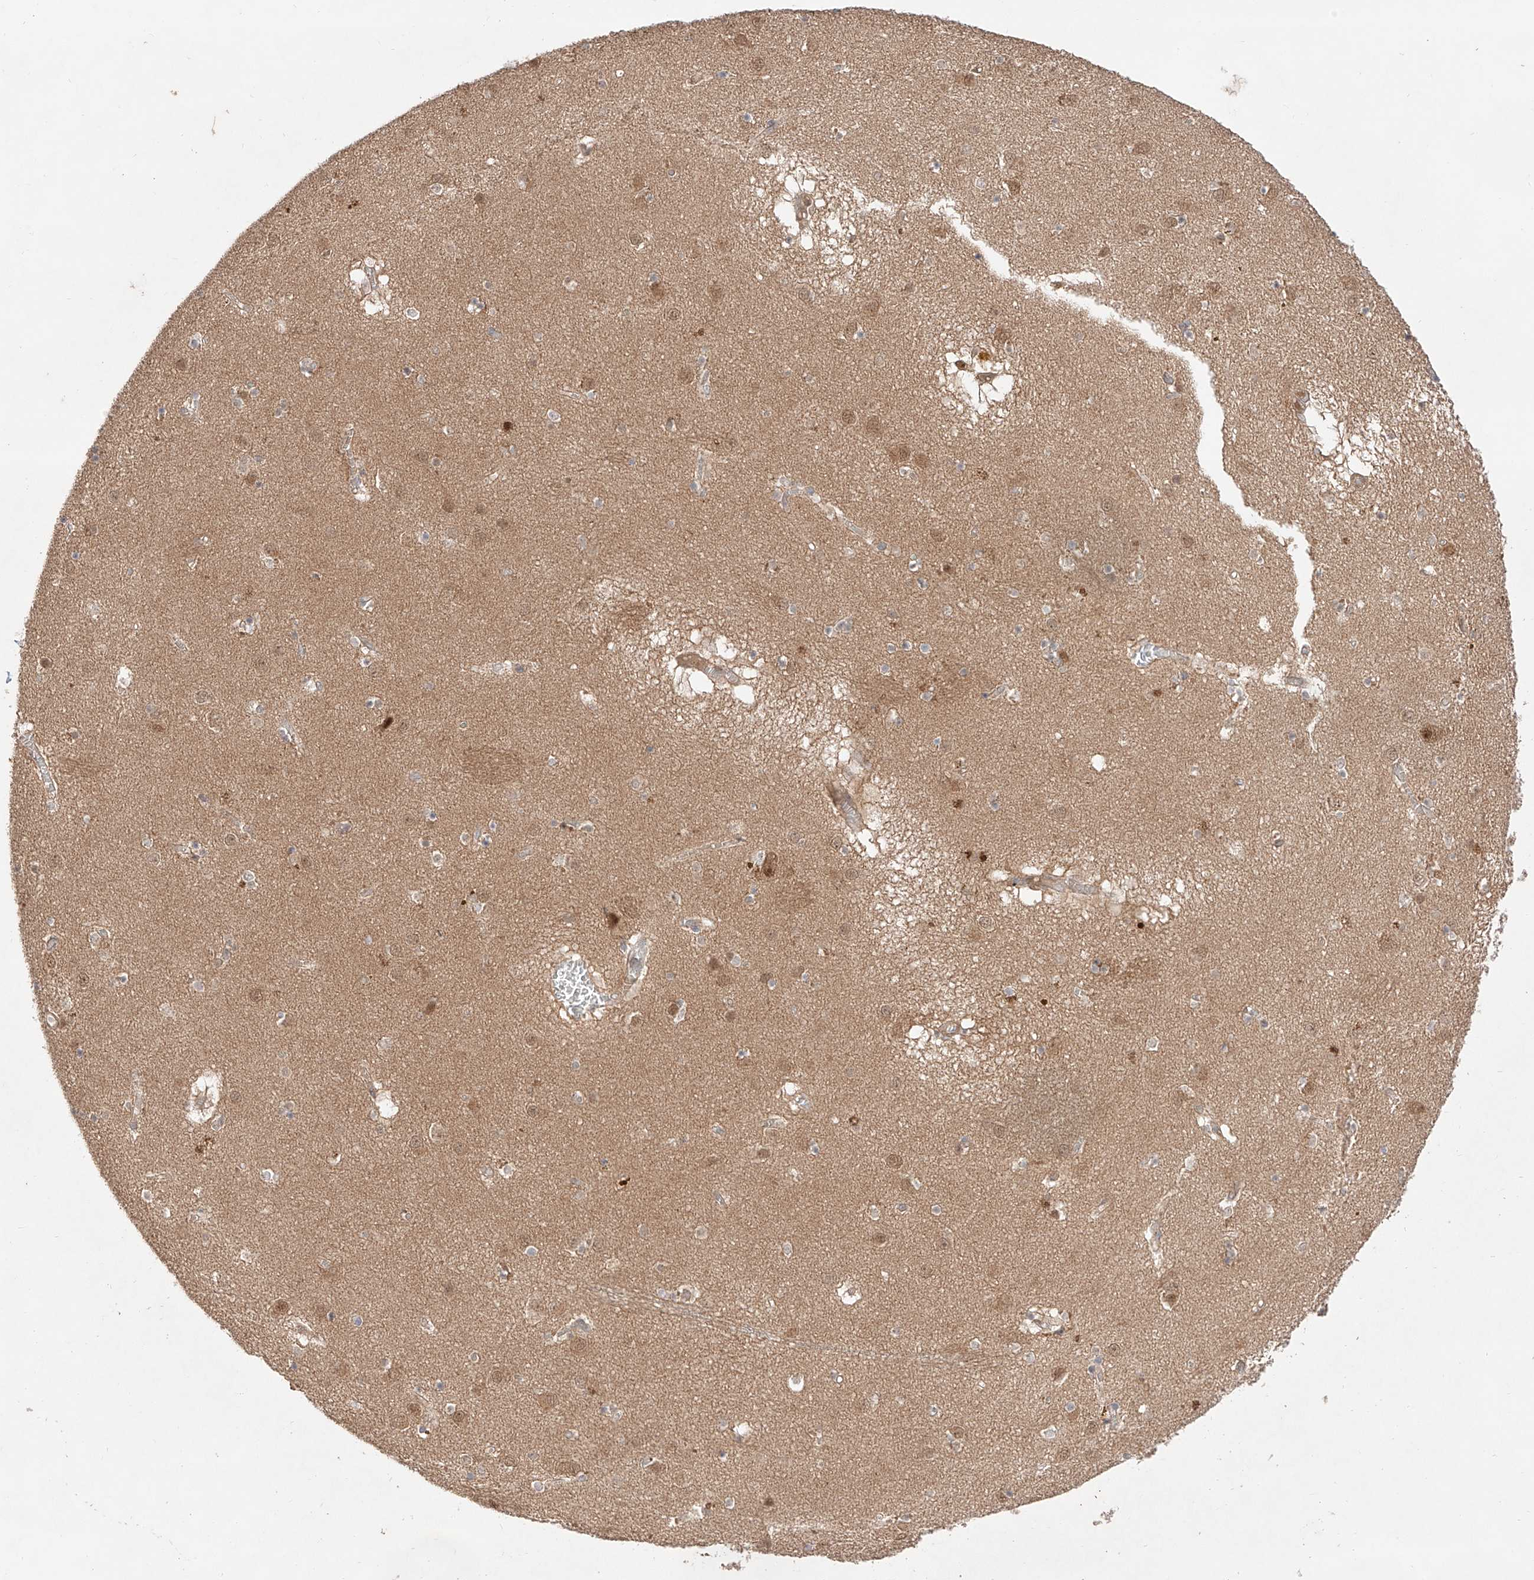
{"staining": {"intensity": "weak", "quantity": "<25%", "location": "cytoplasmic/membranous,nuclear"}, "tissue": "caudate", "cell_type": "Glial cells", "image_type": "normal", "snomed": [{"axis": "morphology", "description": "Normal tissue, NOS"}, {"axis": "topography", "description": "Lateral ventricle wall"}], "caption": "Micrograph shows no significant protein staining in glial cells of benign caudate.", "gene": "TSR2", "patient": {"sex": "male", "age": 70}}